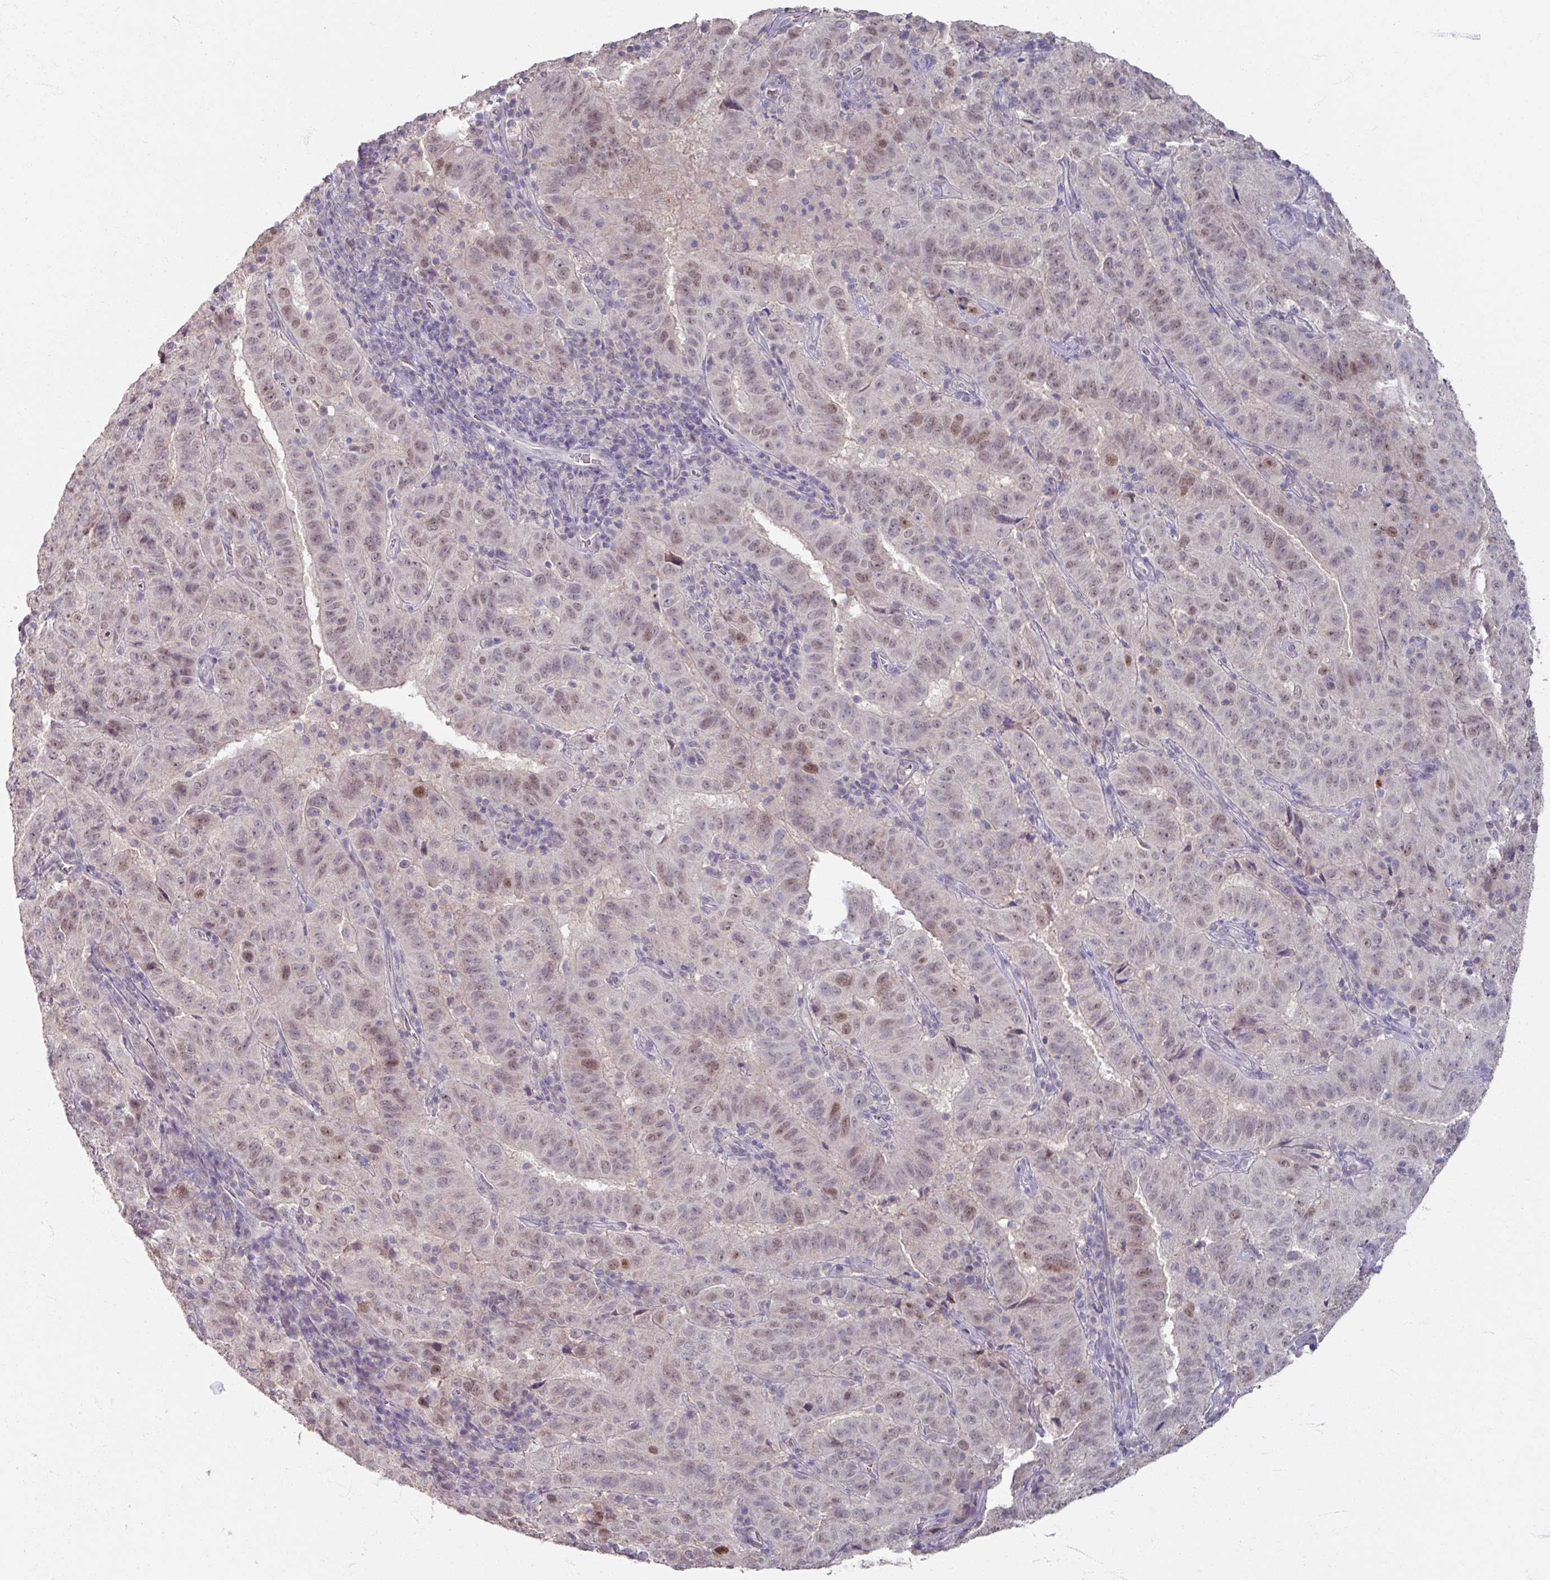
{"staining": {"intensity": "weak", "quantity": ">75%", "location": "nuclear"}, "tissue": "pancreatic cancer", "cell_type": "Tumor cells", "image_type": "cancer", "snomed": [{"axis": "morphology", "description": "Adenocarcinoma, NOS"}, {"axis": "topography", "description": "Pancreas"}], "caption": "A high-resolution micrograph shows immunohistochemistry staining of pancreatic adenocarcinoma, which displays weak nuclear expression in about >75% of tumor cells.", "gene": "SOX11", "patient": {"sex": "male", "age": 63}}